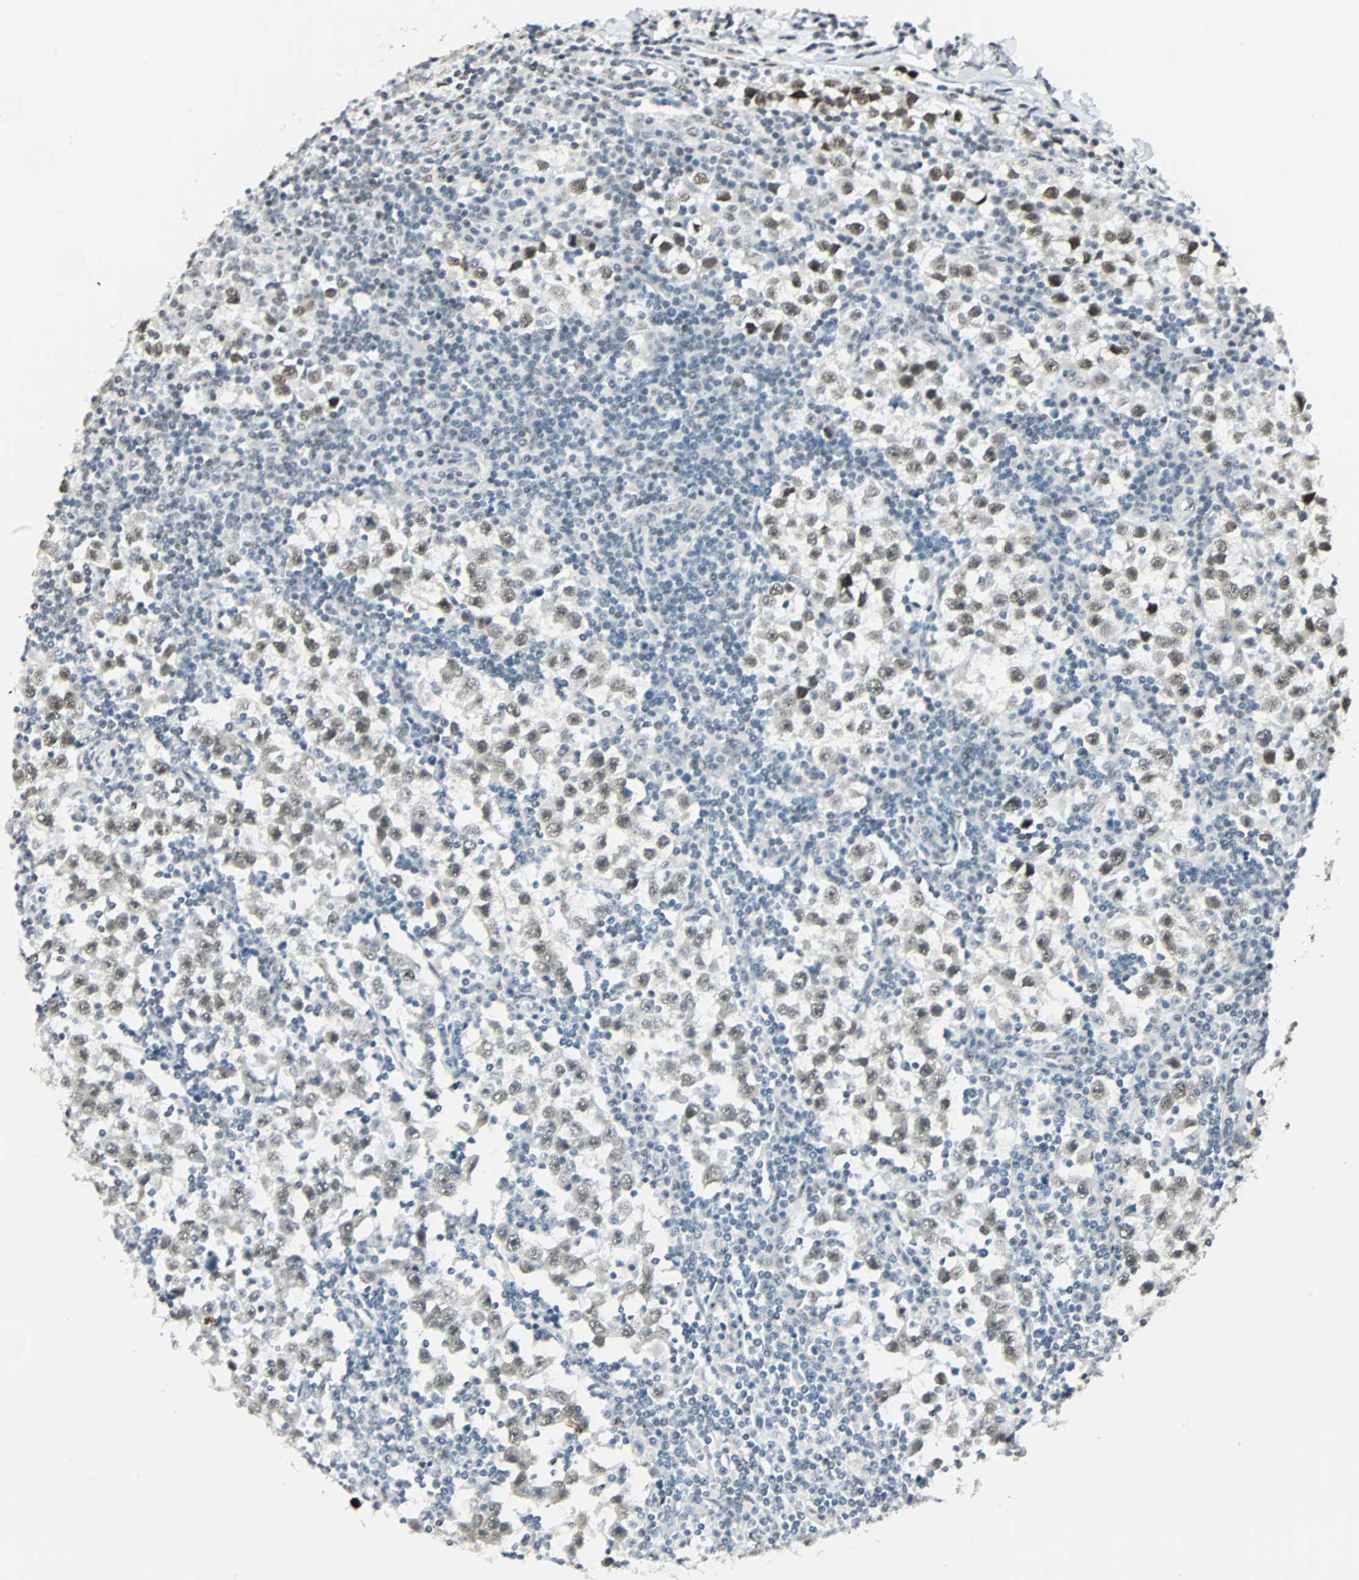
{"staining": {"intensity": "moderate", "quantity": ">75%", "location": "nuclear"}, "tissue": "testis cancer", "cell_type": "Tumor cells", "image_type": "cancer", "snomed": [{"axis": "morphology", "description": "Seminoma, NOS"}, {"axis": "topography", "description": "Testis"}], "caption": "Protein positivity by immunohistochemistry (IHC) shows moderate nuclear staining in approximately >75% of tumor cells in seminoma (testis). The staining is performed using DAB brown chromogen to label protein expression. The nuclei are counter-stained blue using hematoxylin.", "gene": "NELFE", "patient": {"sex": "male", "age": 65}}